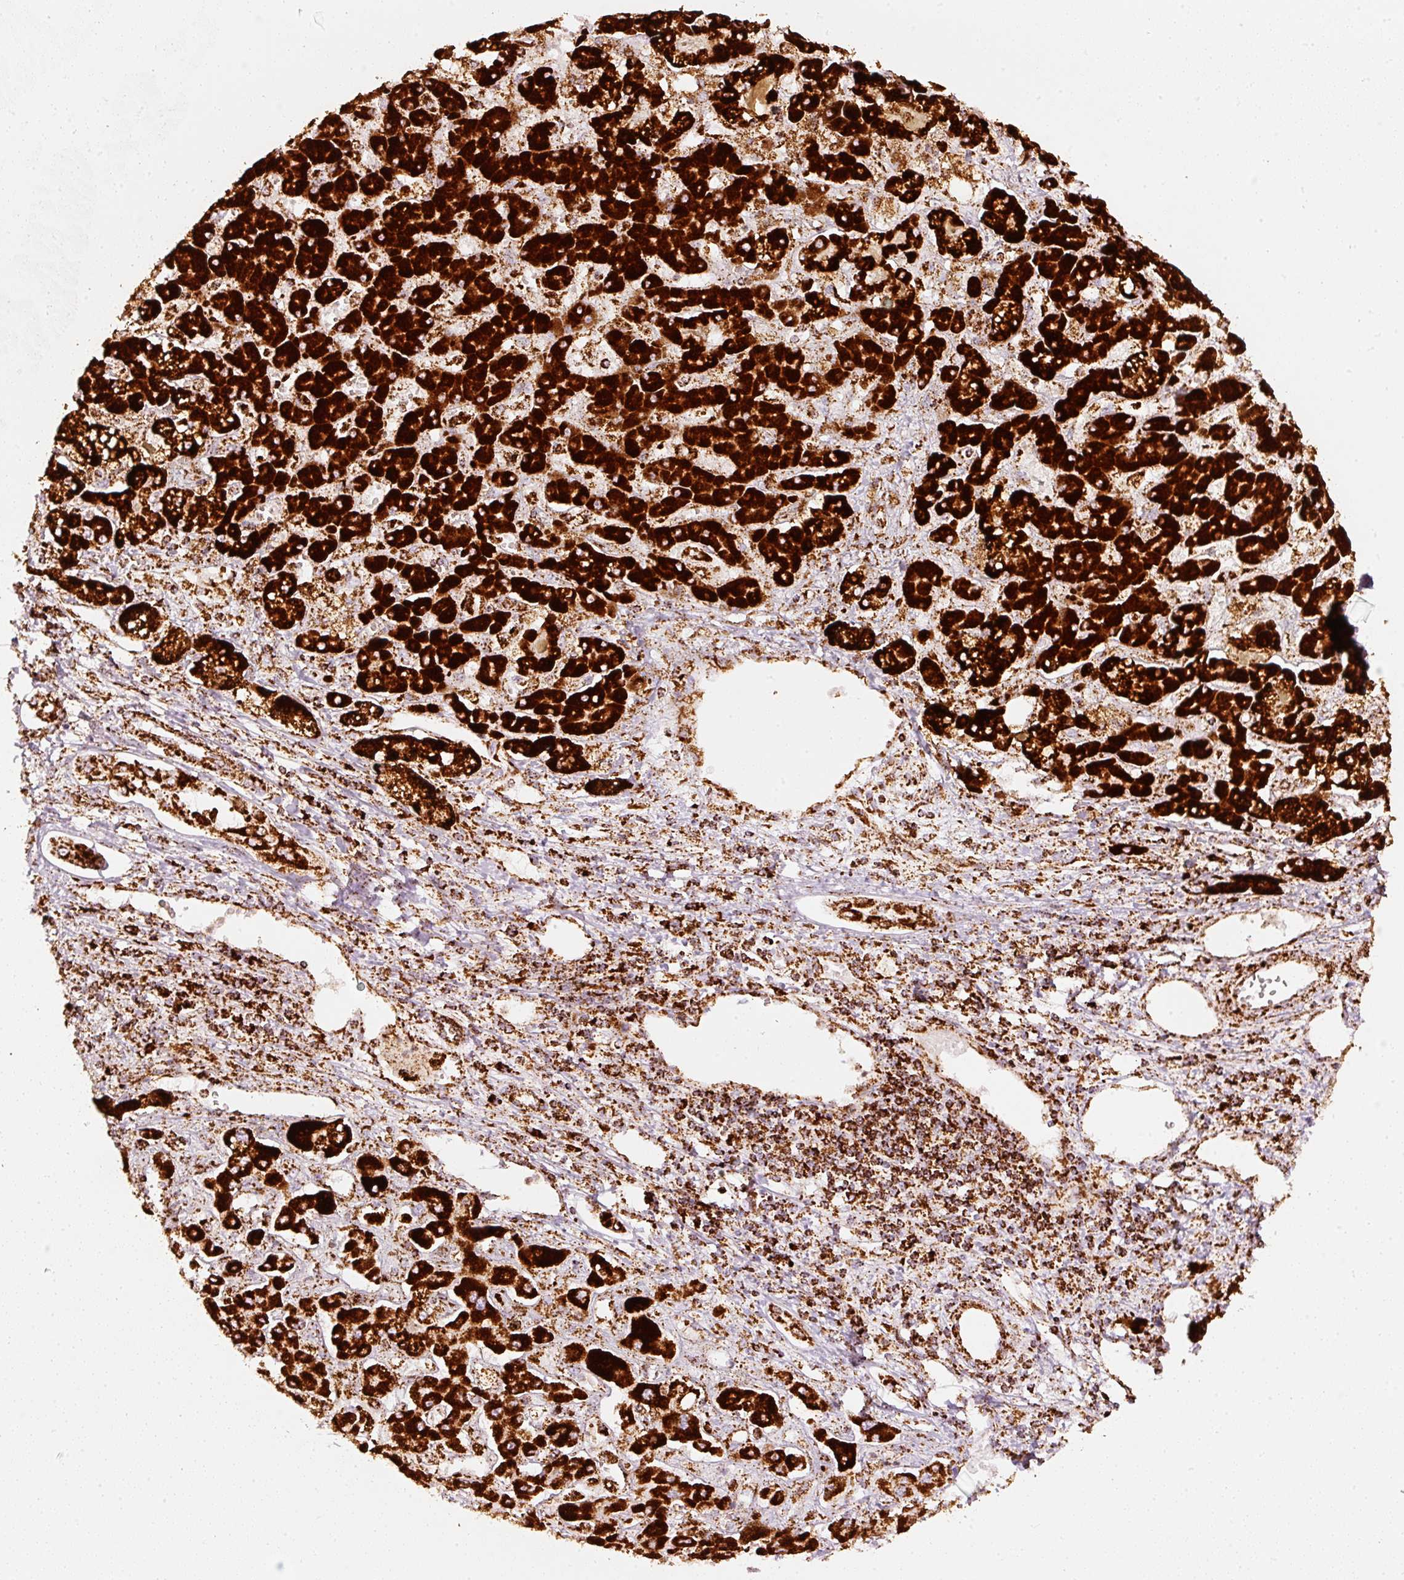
{"staining": {"intensity": "strong", "quantity": ">75%", "location": "cytoplasmic/membranous"}, "tissue": "liver cancer", "cell_type": "Tumor cells", "image_type": "cancer", "snomed": [{"axis": "morphology", "description": "Cholangiocarcinoma"}, {"axis": "topography", "description": "Liver"}], "caption": "Immunohistochemical staining of cholangiocarcinoma (liver) displays high levels of strong cytoplasmic/membranous protein expression in approximately >75% of tumor cells.", "gene": "UQCRC1", "patient": {"sex": "male", "age": 67}}